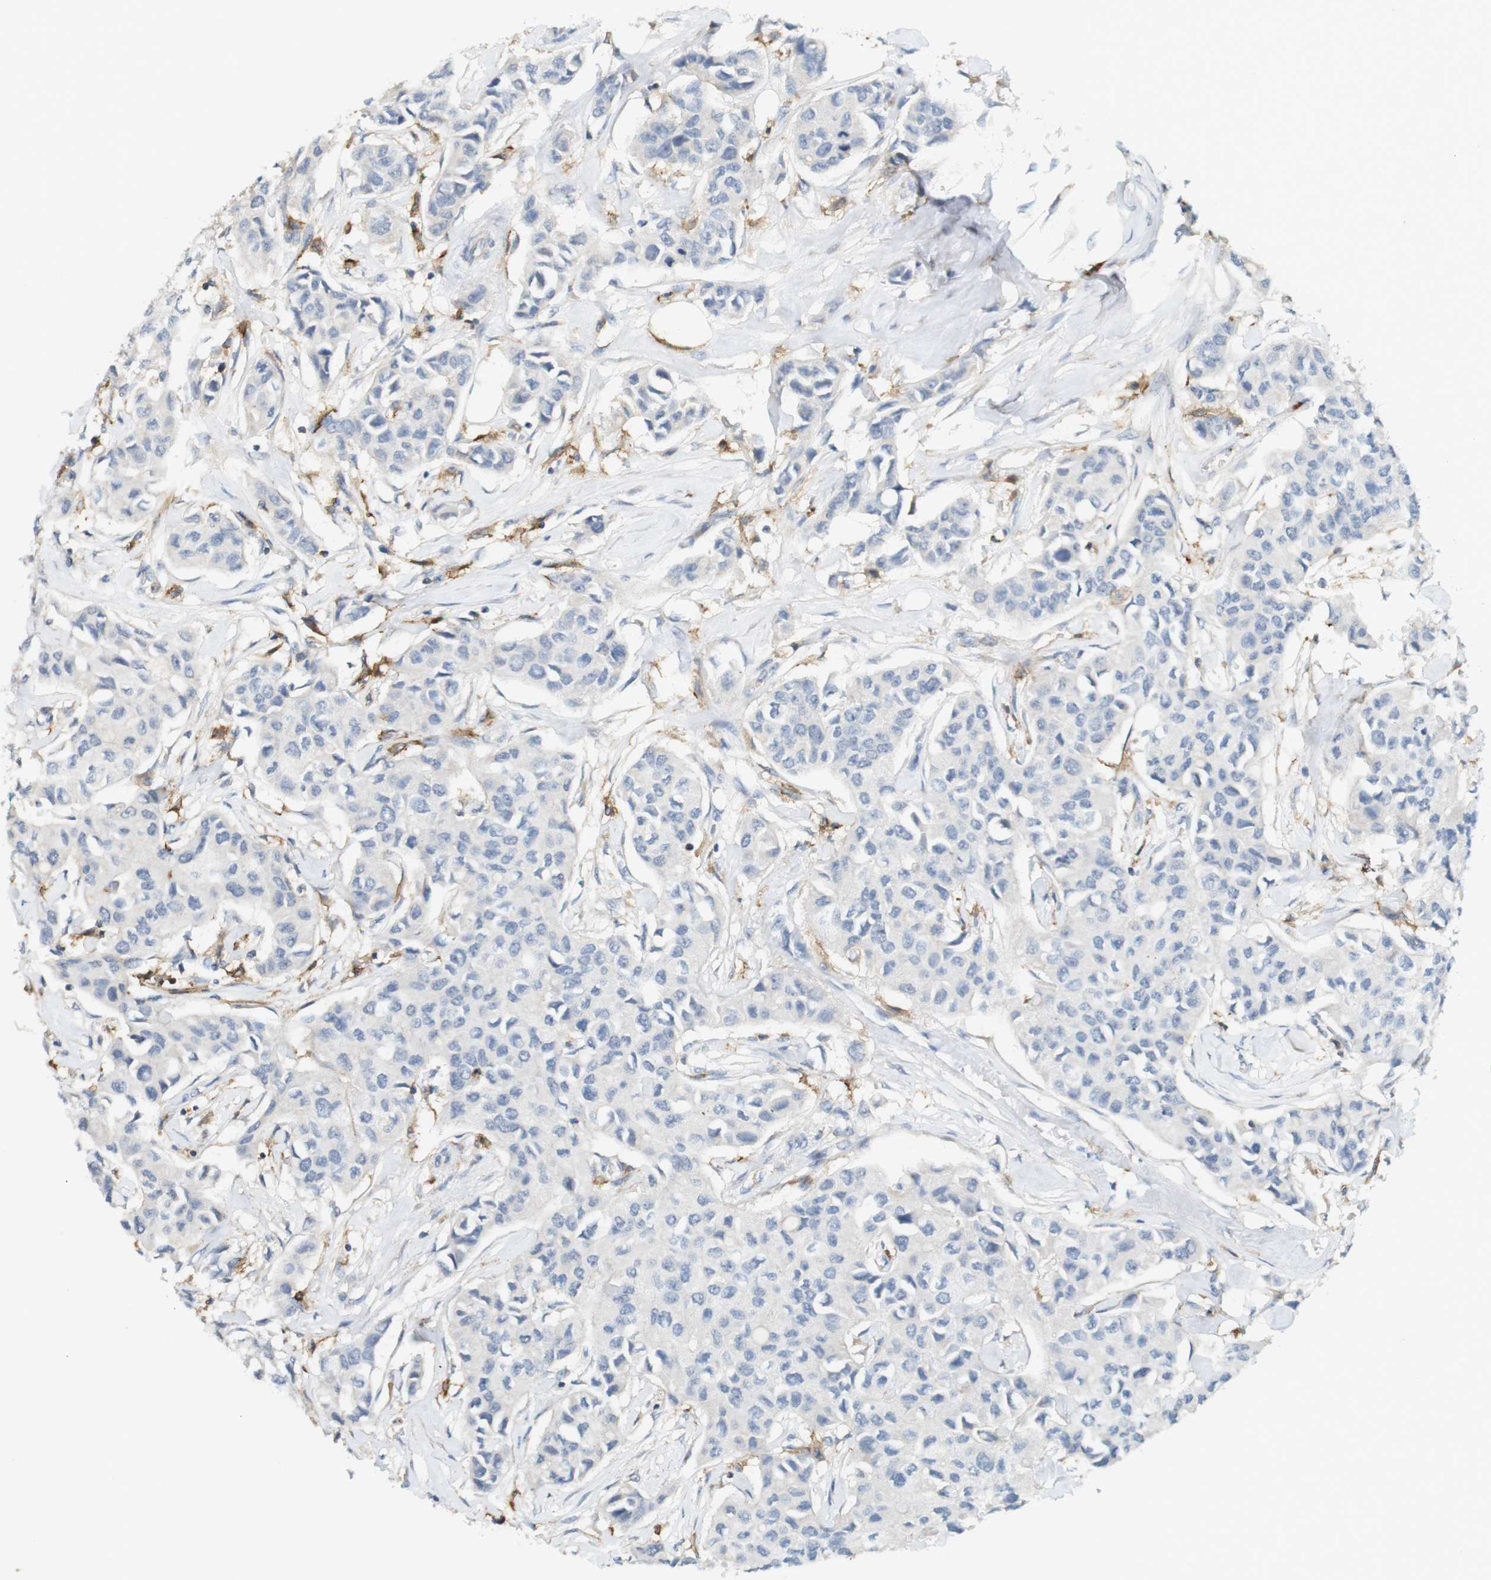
{"staining": {"intensity": "negative", "quantity": "none", "location": "none"}, "tissue": "breast cancer", "cell_type": "Tumor cells", "image_type": "cancer", "snomed": [{"axis": "morphology", "description": "Duct carcinoma"}, {"axis": "topography", "description": "Breast"}], "caption": "High magnification brightfield microscopy of invasive ductal carcinoma (breast) stained with DAB (3,3'-diaminobenzidine) (brown) and counterstained with hematoxylin (blue): tumor cells show no significant expression.", "gene": "SIRPA", "patient": {"sex": "female", "age": 80}}